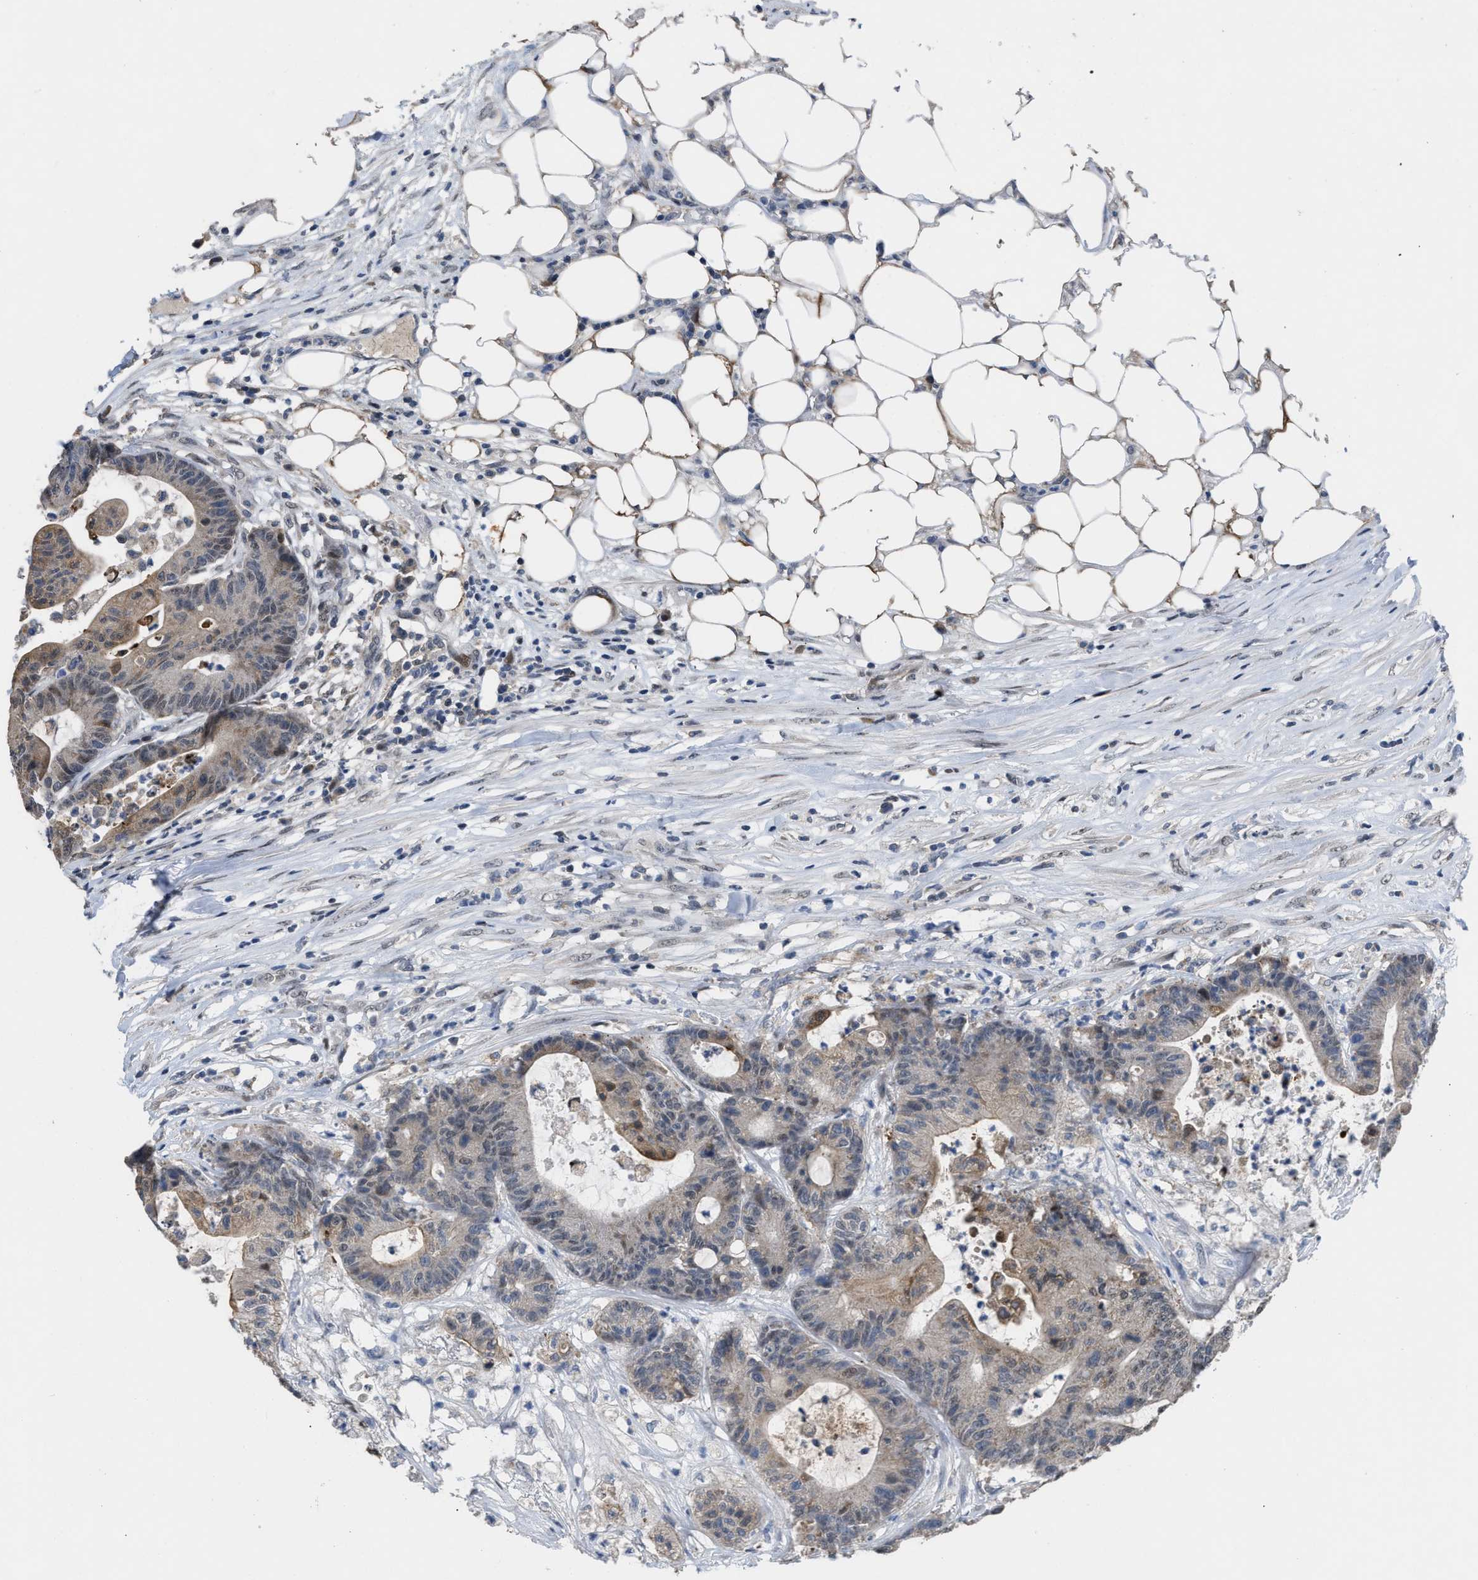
{"staining": {"intensity": "moderate", "quantity": "<25%", "location": "cytoplasmic/membranous"}, "tissue": "colorectal cancer", "cell_type": "Tumor cells", "image_type": "cancer", "snomed": [{"axis": "morphology", "description": "Adenocarcinoma, NOS"}, {"axis": "topography", "description": "Colon"}], "caption": "Brown immunohistochemical staining in colorectal adenocarcinoma reveals moderate cytoplasmic/membranous staining in about <25% of tumor cells.", "gene": "SETDB1", "patient": {"sex": "female", "age": 84}}